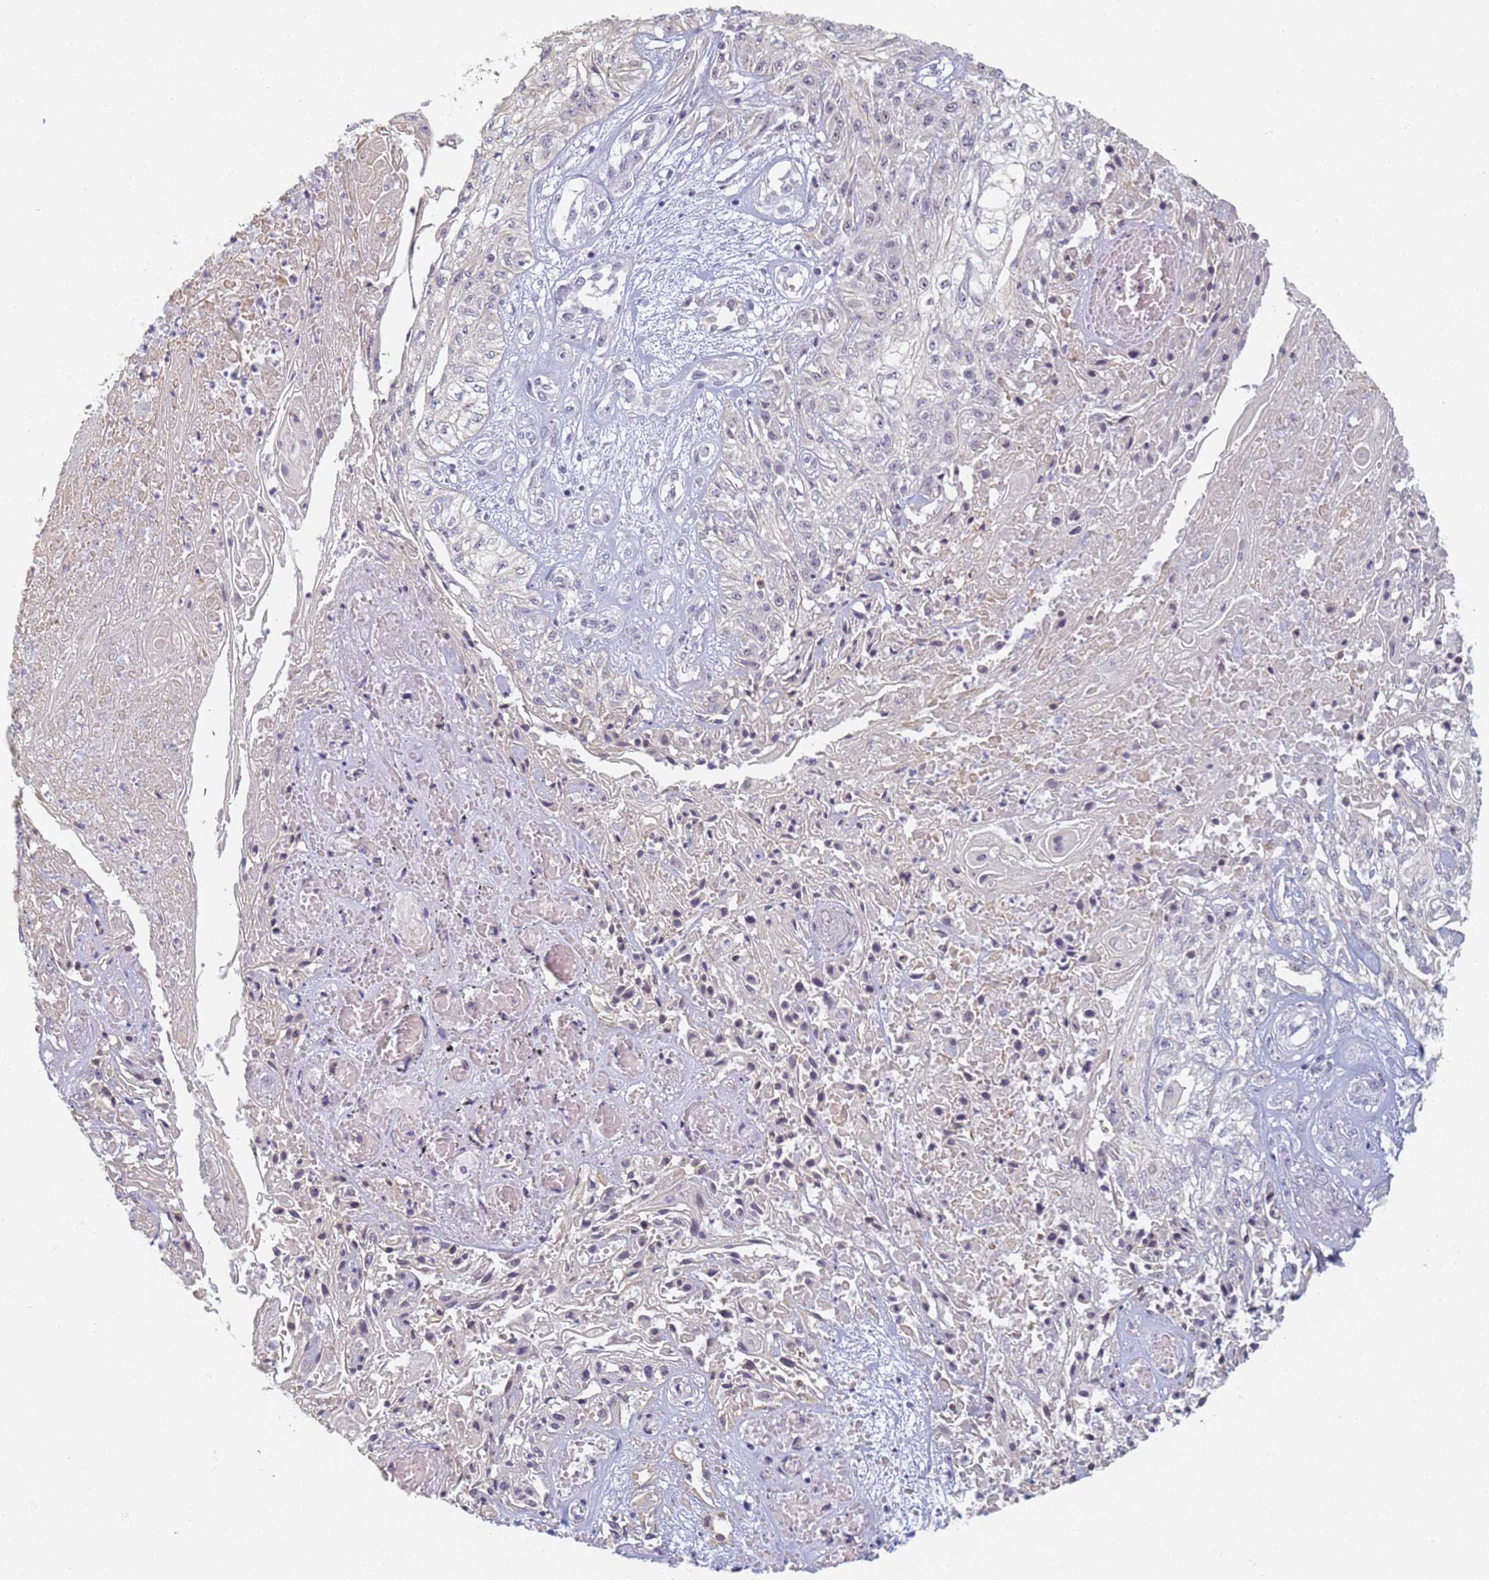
{"staining": {"intensity": "negative", "quantity": "none", "location": "none"}, "tissue": "skin cancer", "cell_type": "Tumor cells", "image_type": "cancer", "snomed": [{"axis": "morphology", "description": "Squamous cell carcinoma, NOS"}, {"axis": "morphology", "description": "Squamous cell carcinoma, metastatic, NOS"}, {"axis": "topography", "description": "Skin"}, {"axis": "topography", "description": "Lymph node"}], "caption": "An image of skin cancer stained for a protein shows no brown staining in tumor cells. (Brightfield microscopy of DAB immunohistochemistry at high magnification).", "gene": "SLC38A9", "patient": {"sex": "male", "age": 75}}